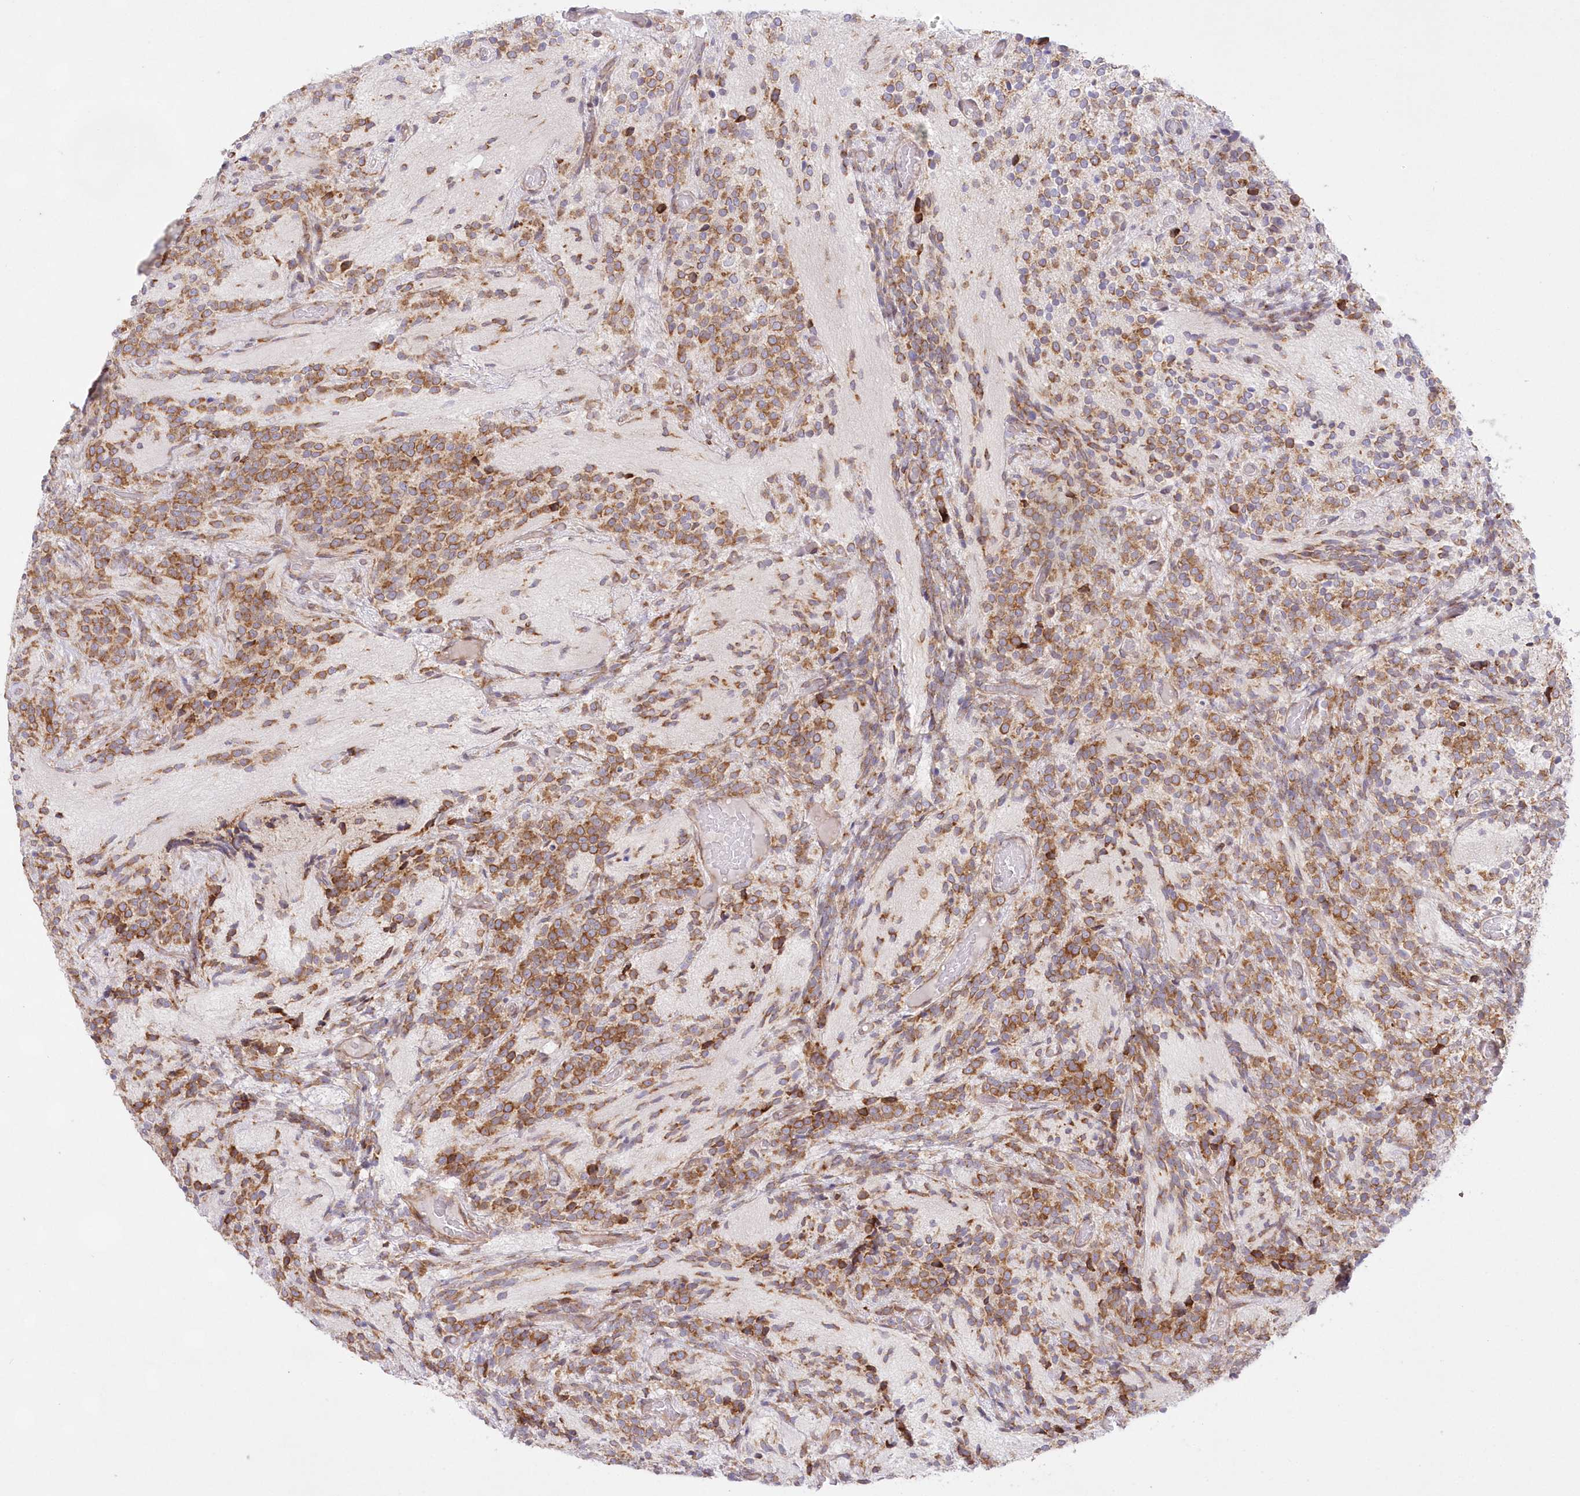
{"staining": {"intensity": "strong", "quantity": ">75%", "location": "cytoplasmic/membranous"}, "tissue": "glioma", "cell_type": "Tumor cells", "image_type": "cancer", "snomed": [{"axis": "morphology", "description": "Glioma, malignant, Low grade"}, {"axis": "topography", "description": "Brain"}], "caption": "Human malignant low-grade glioma stained with a protein marker exhibits strong staining in tumor cells.", "gene": "RNPEP", "patient": {"sex": "female", "age": 1}}